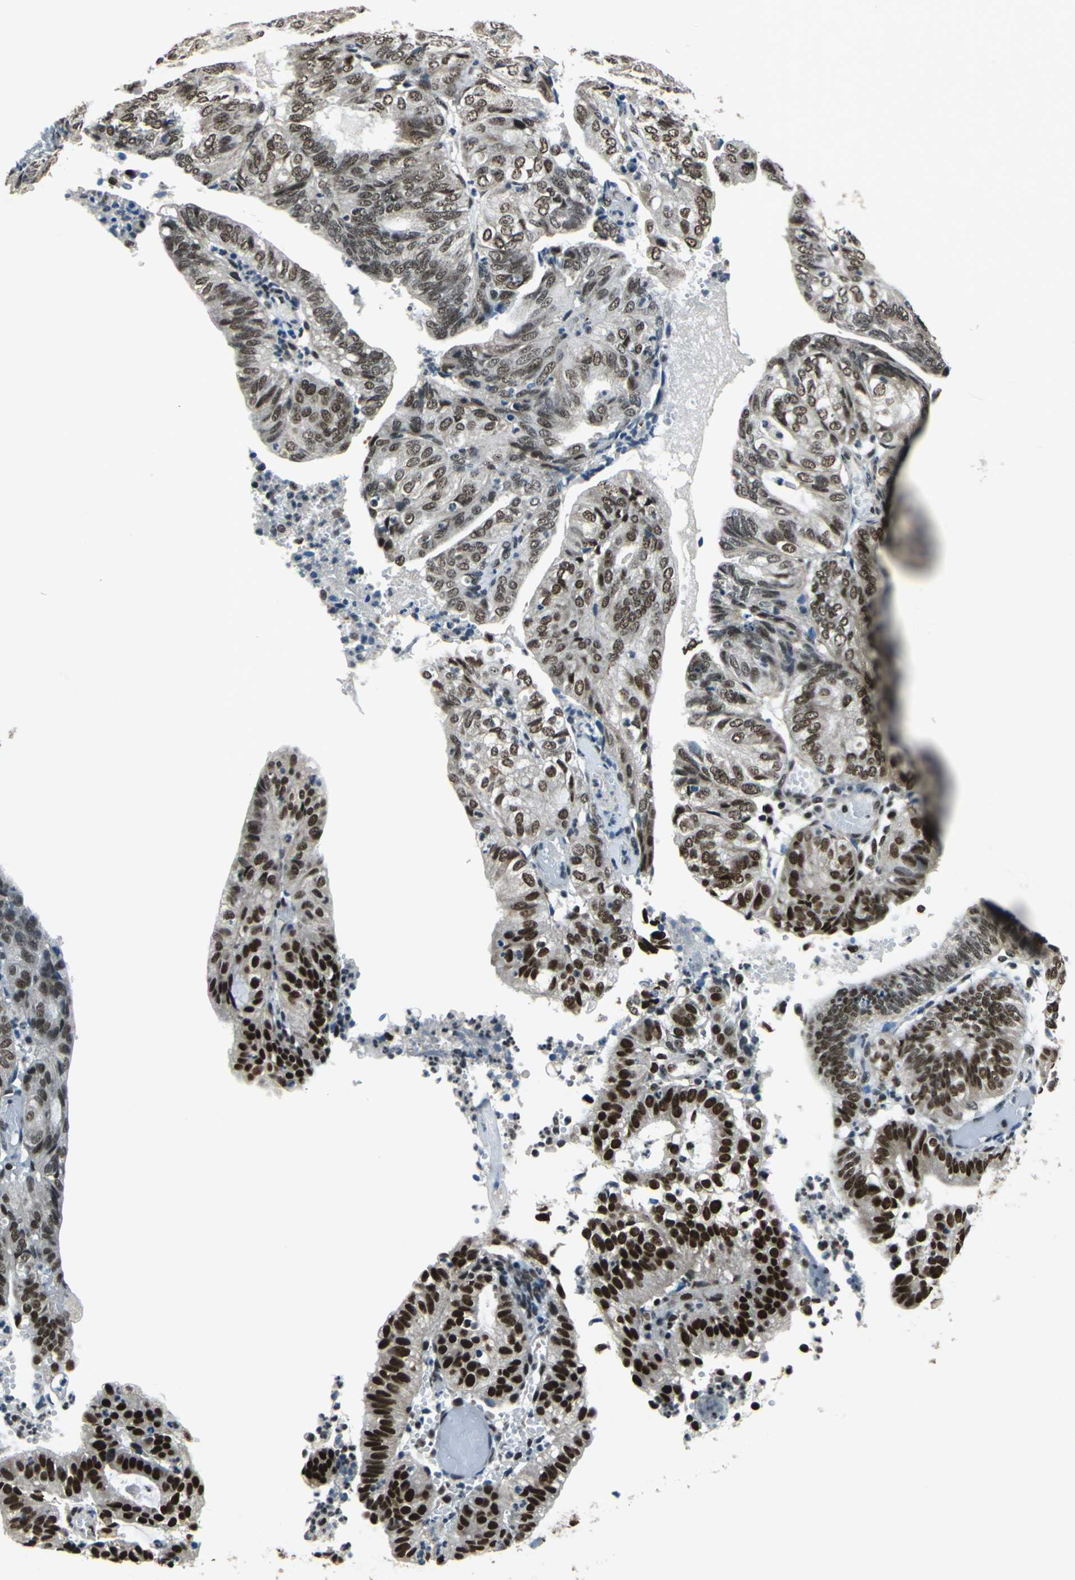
{"staining": {"intensity": "strong", "quantity": ">75%", "location": "nuclear"}, "tissue": "endometrial cancer", "cell_type": "Tumor cells", "image_type": "cancer", "snomed": [{"axis": "morphology", "description": "Adenocarcinoma, NOS"}, {"axis": "topography", "description": "Uterus"}], "caption": "Endometrial cancer stained with a protein marker shows strong staining in tumor cells.", "gene": "BCLAF1", "patient": {"sex": "female", "age": 60}}